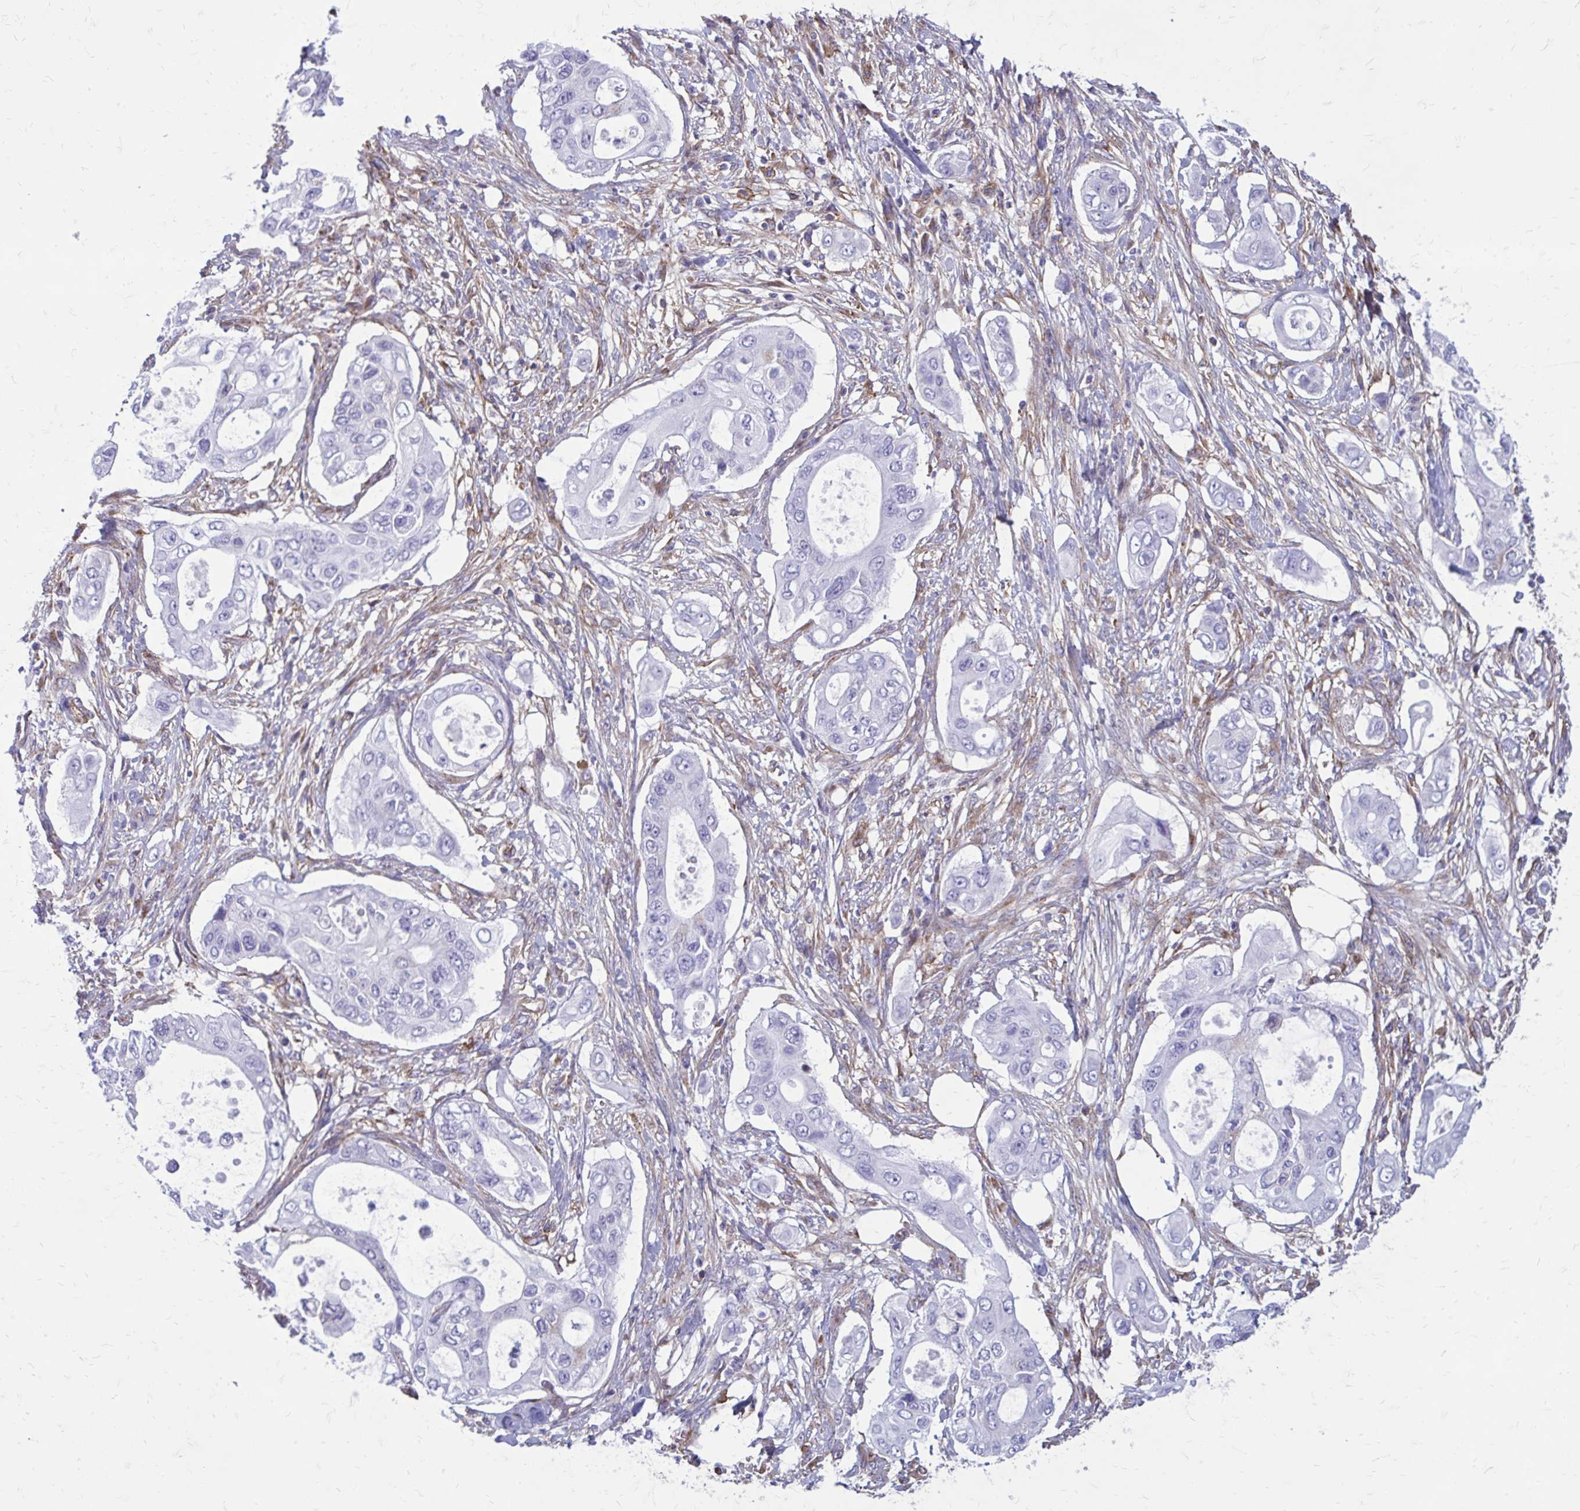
{"staining": {"intensity": "negative", "quantity": "none", "location": "none"}, "tissue": "pancreatic cancer", "cell_type": "Tumor cells", "image_type": "cancer", "snomed": [{"axis": "morphology", "description": "Adenocarcinoma, NOS"}, {"axis": "topography", "description": "Pancreas"}], "caption": "Immunohistochemistry (IHC) image of human adenocarcinoma (pancreatic) stained for a protein (brown), which shows no positivity in tumor cells.", "gene": "CLTA", "patient": {"sex": "female", "age": 63}}